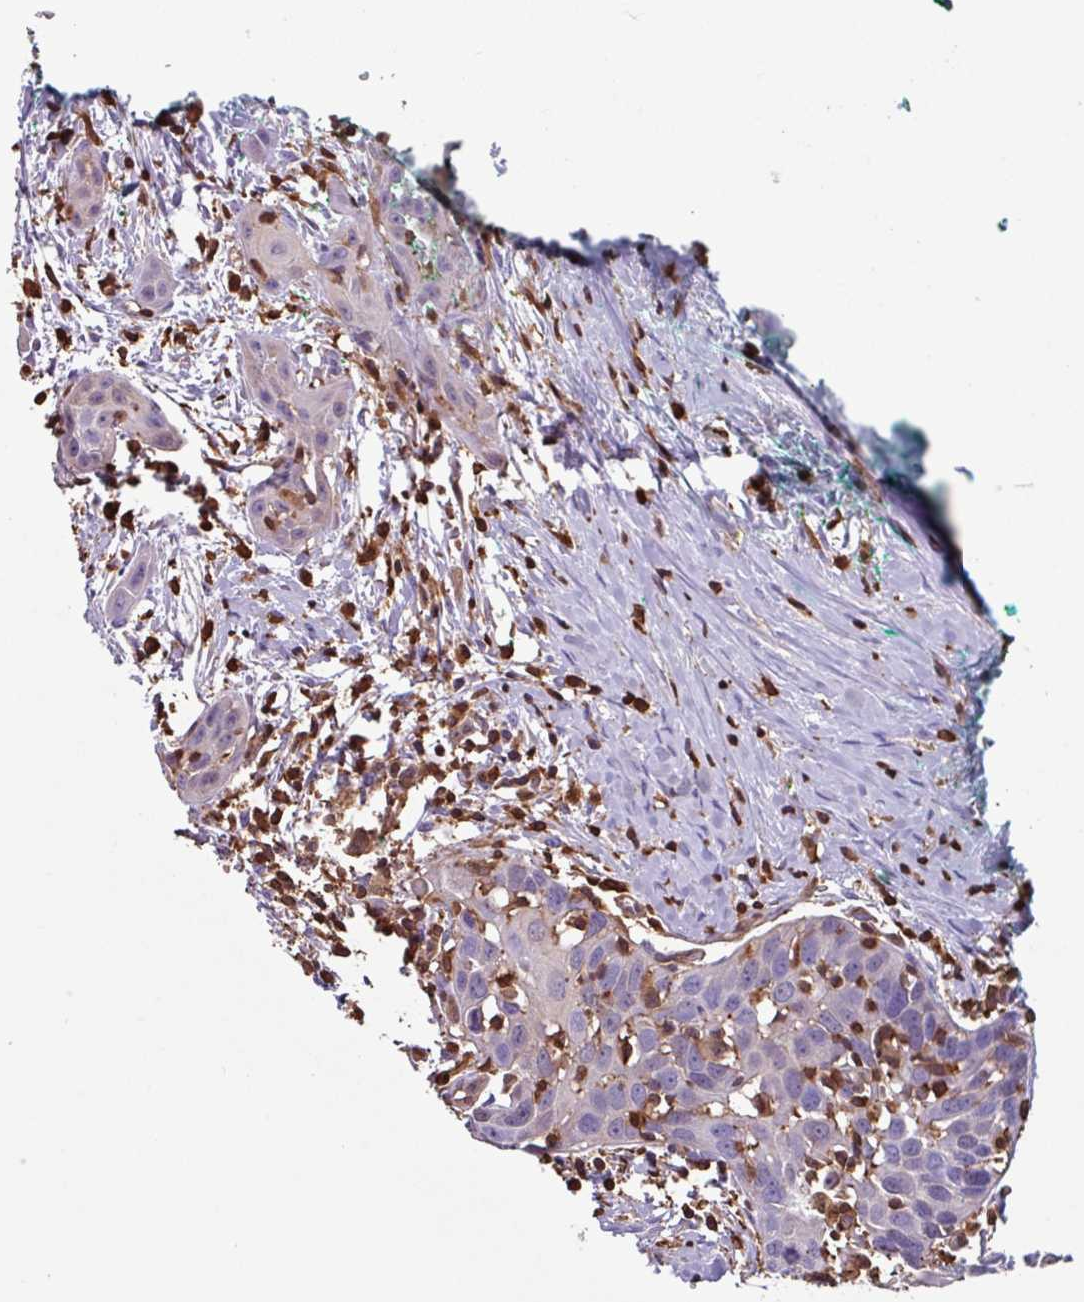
{"staining": {"intensity": "negative", "quantity": "none", "location": "none"}, "tissue": "head and neck cancer", "cell_type": "Tumor cells", "image_type": "cancer", "snomed": [{"axis": "morphology", "description": "Squamous cell carcinoma, NOS"}, {"axis": "topography", "description": "Oral tissue"}, {"axis": "topography", "description": "Head-Neck"}], "caption": "The micrograph shows no significant expression in tumor cells of head and neck squamous cell carcinoma.", "gene": "ARHGDIB", "patient": {"sex": "female", "age": 50}}